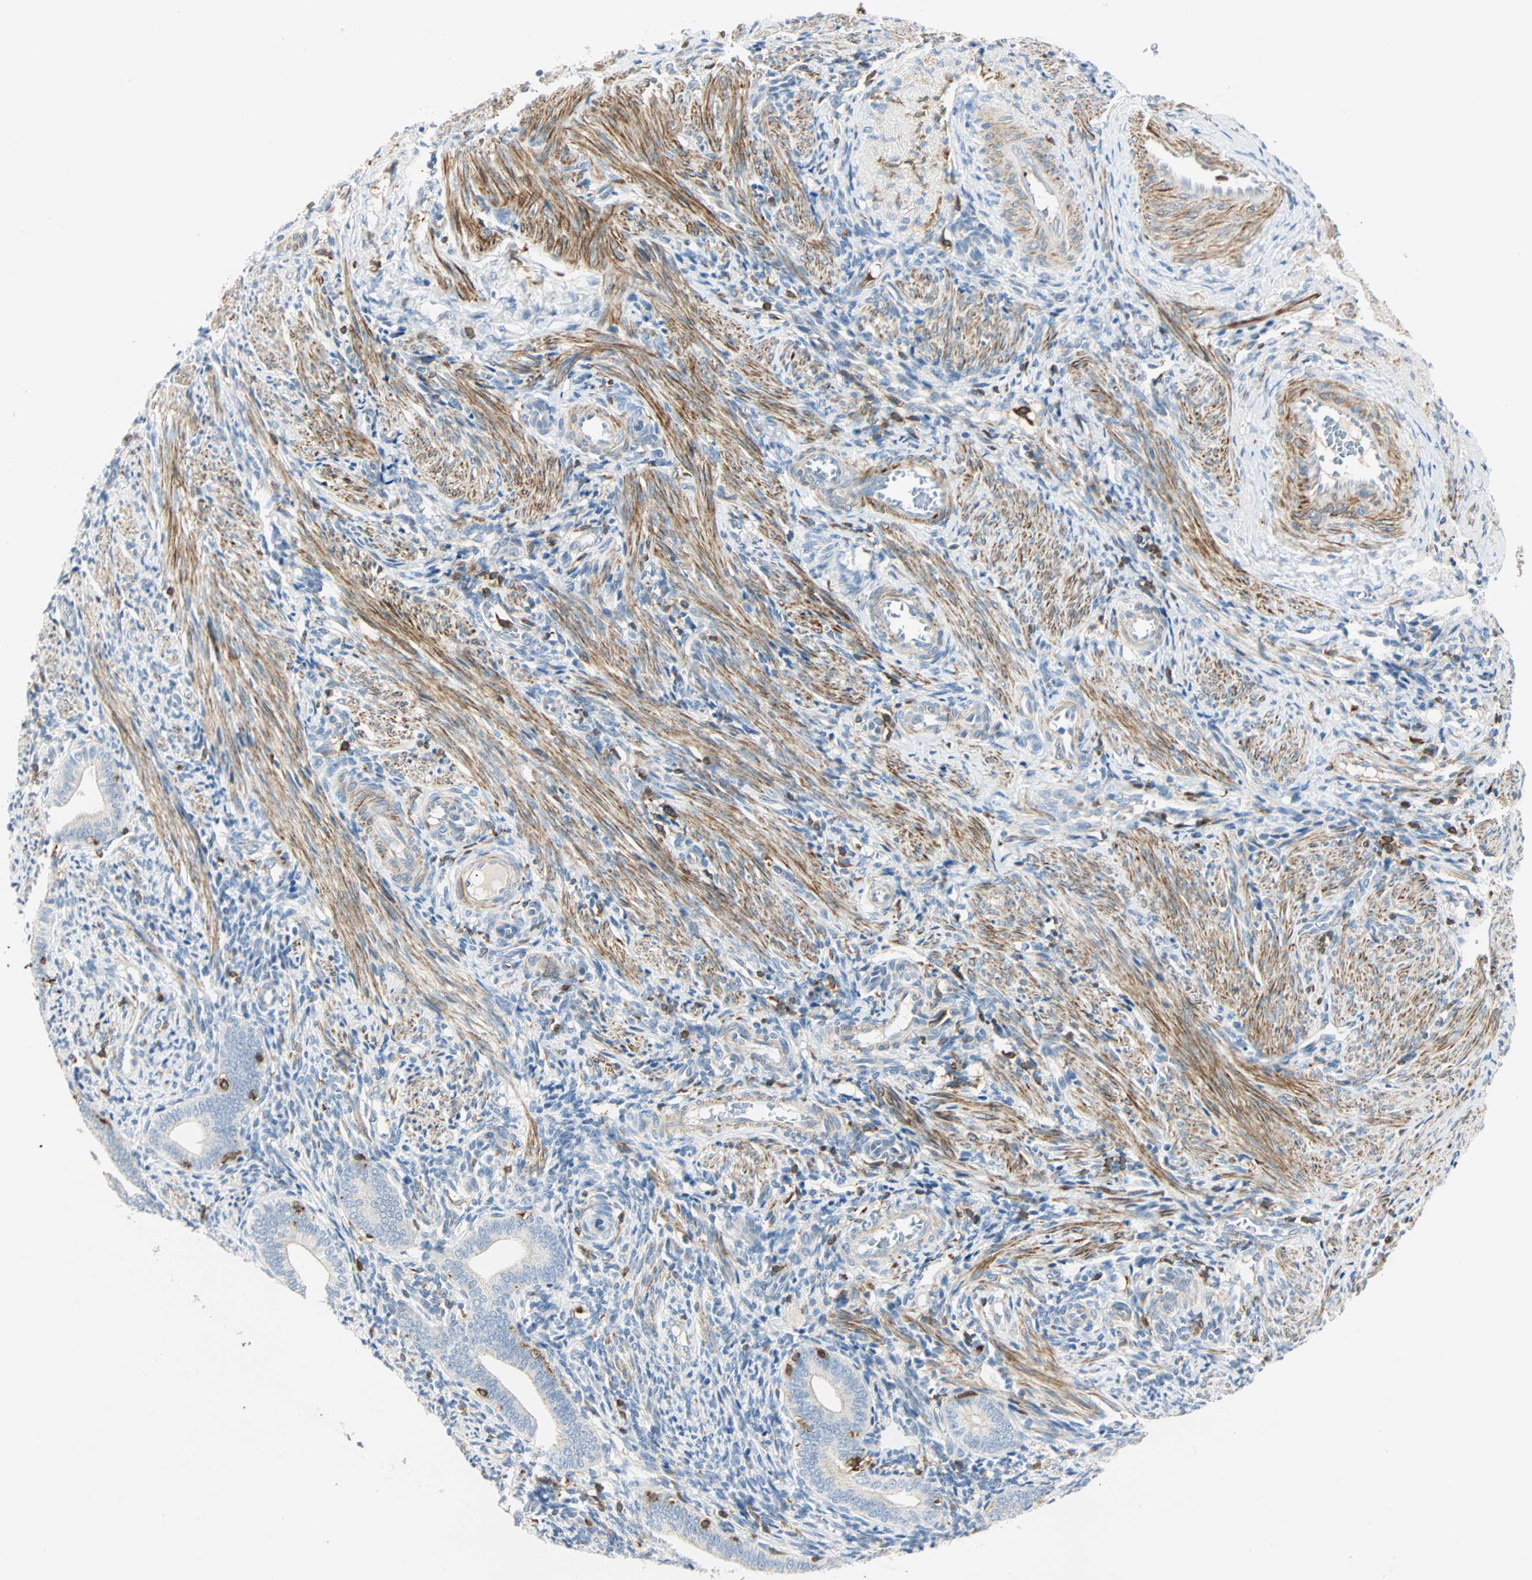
{"staining": {"intensity": "weak", "quantity": "25%-75%", "location": "cytoplasmic/membranous"}, "tissue": "endometrium", "cell_type": "Cells in endometrial stroma", "image_type": "normal", "snomed": [{"axis": "morphology", "description": "Normal tissue, NOS"}, {"axis": "topography", "description": "Uterus"}, {"axis": "topography", "description": "Endometrium"}], "caption": "Protein expression analysis of normal endometrium demonstrates weak cytoplasmic/membranous staining in about 25%-75% of cells in endometrial stroma. (IHC, brightfield microscopy, high magnification).", "gene": "FMNL1", "patient": {"sex": "female", "age": 33}}